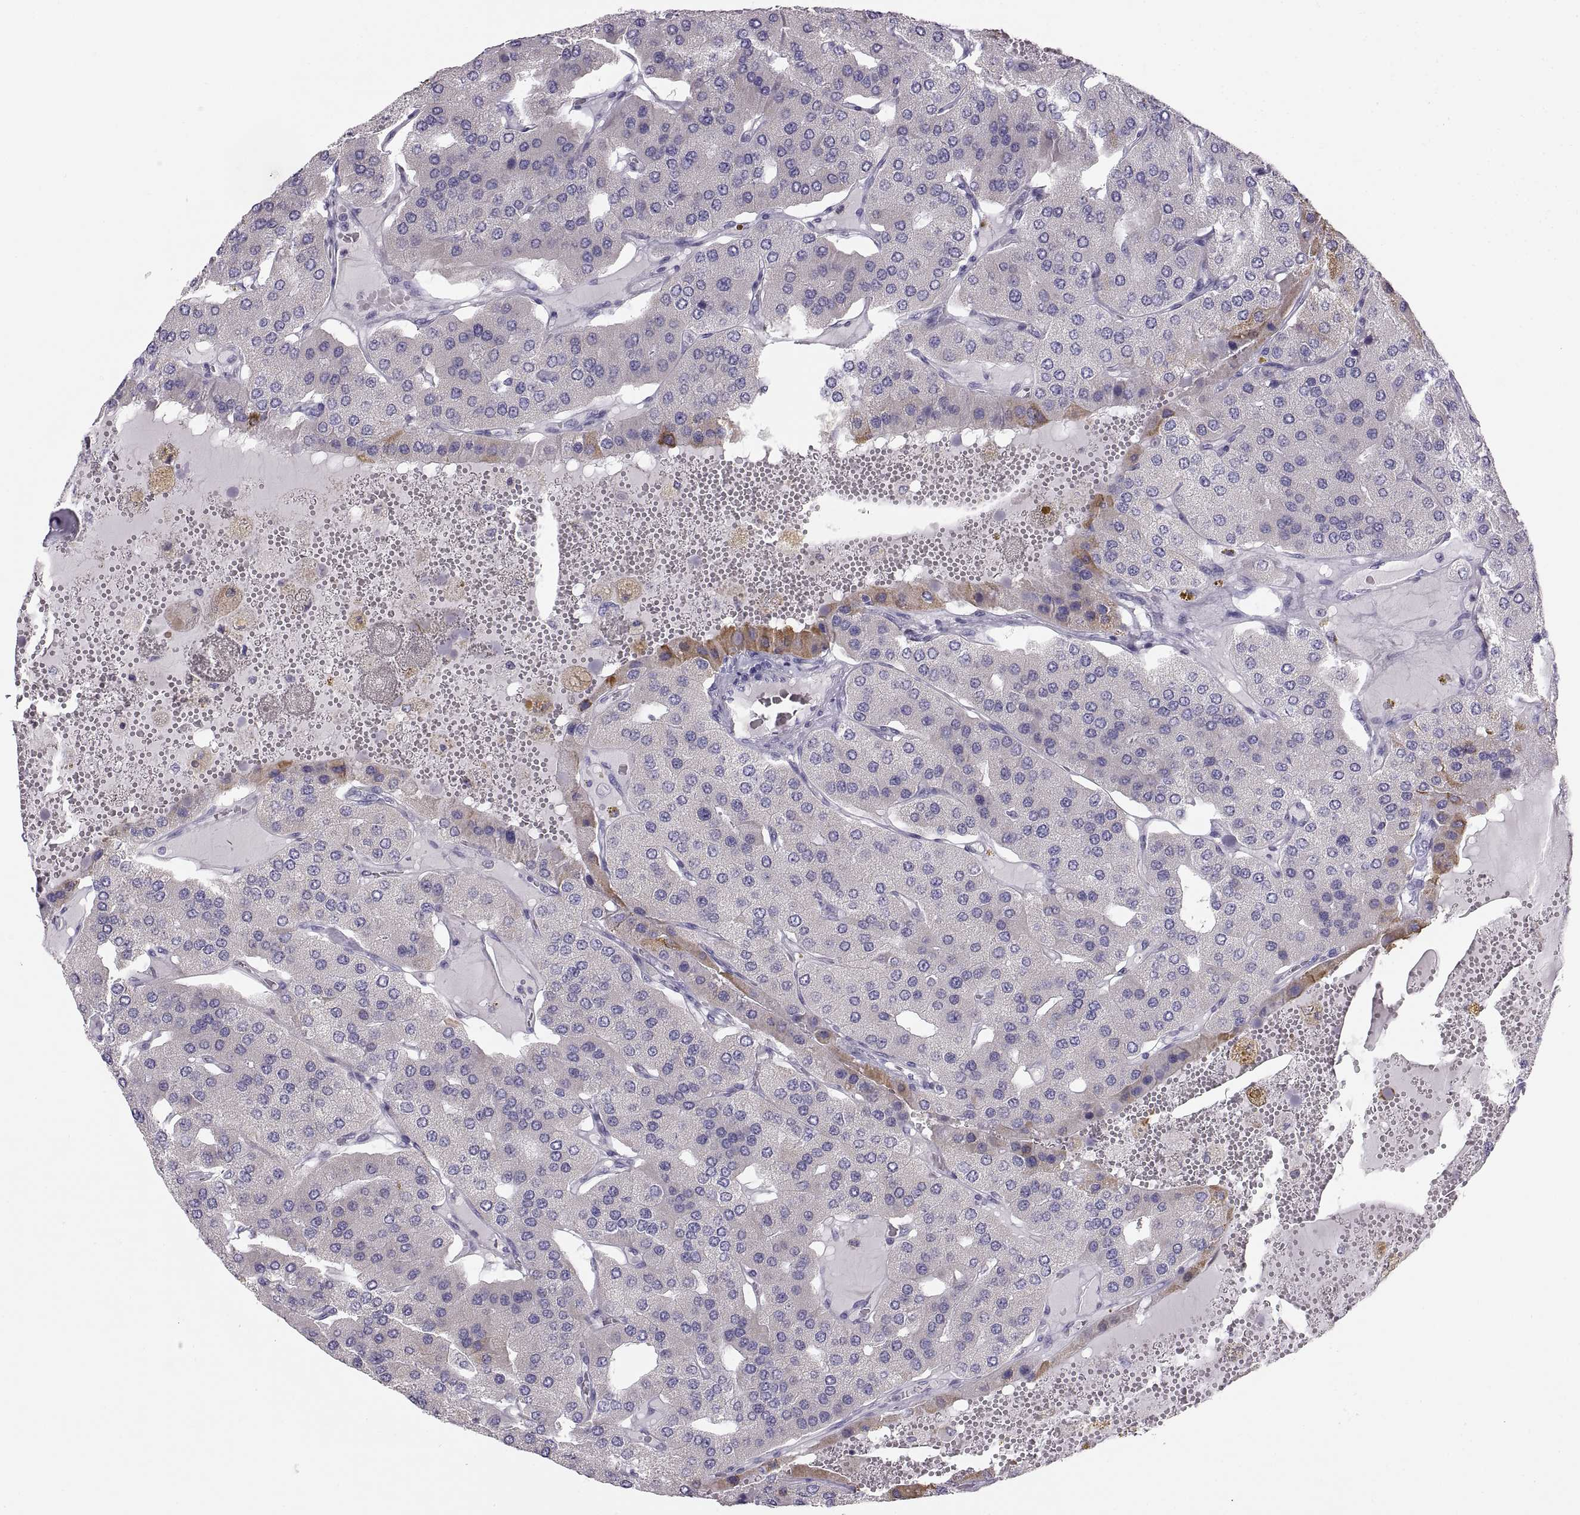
{"staining": {"intensity": "negative", "quantity": "none", "location": "none"}, "tissue": "parathyroid gland", "cell_type": "Glandular cells", "image_type": "normal", "snomed": [{"axis": "morphology", "description": "Normal tissue, NOS"}, {"axis": "morphology", "description": "Adenoma, NOS"}, {"axis": "topography", "description": "Parathyroid gland"}], "caption": "DAB immunohistochemical staining of benign parathyroid gland demonstrates no significant expression in glandular cells.", "gene": "COL9A3", "patient": {"sex": "female", "age": 86}}